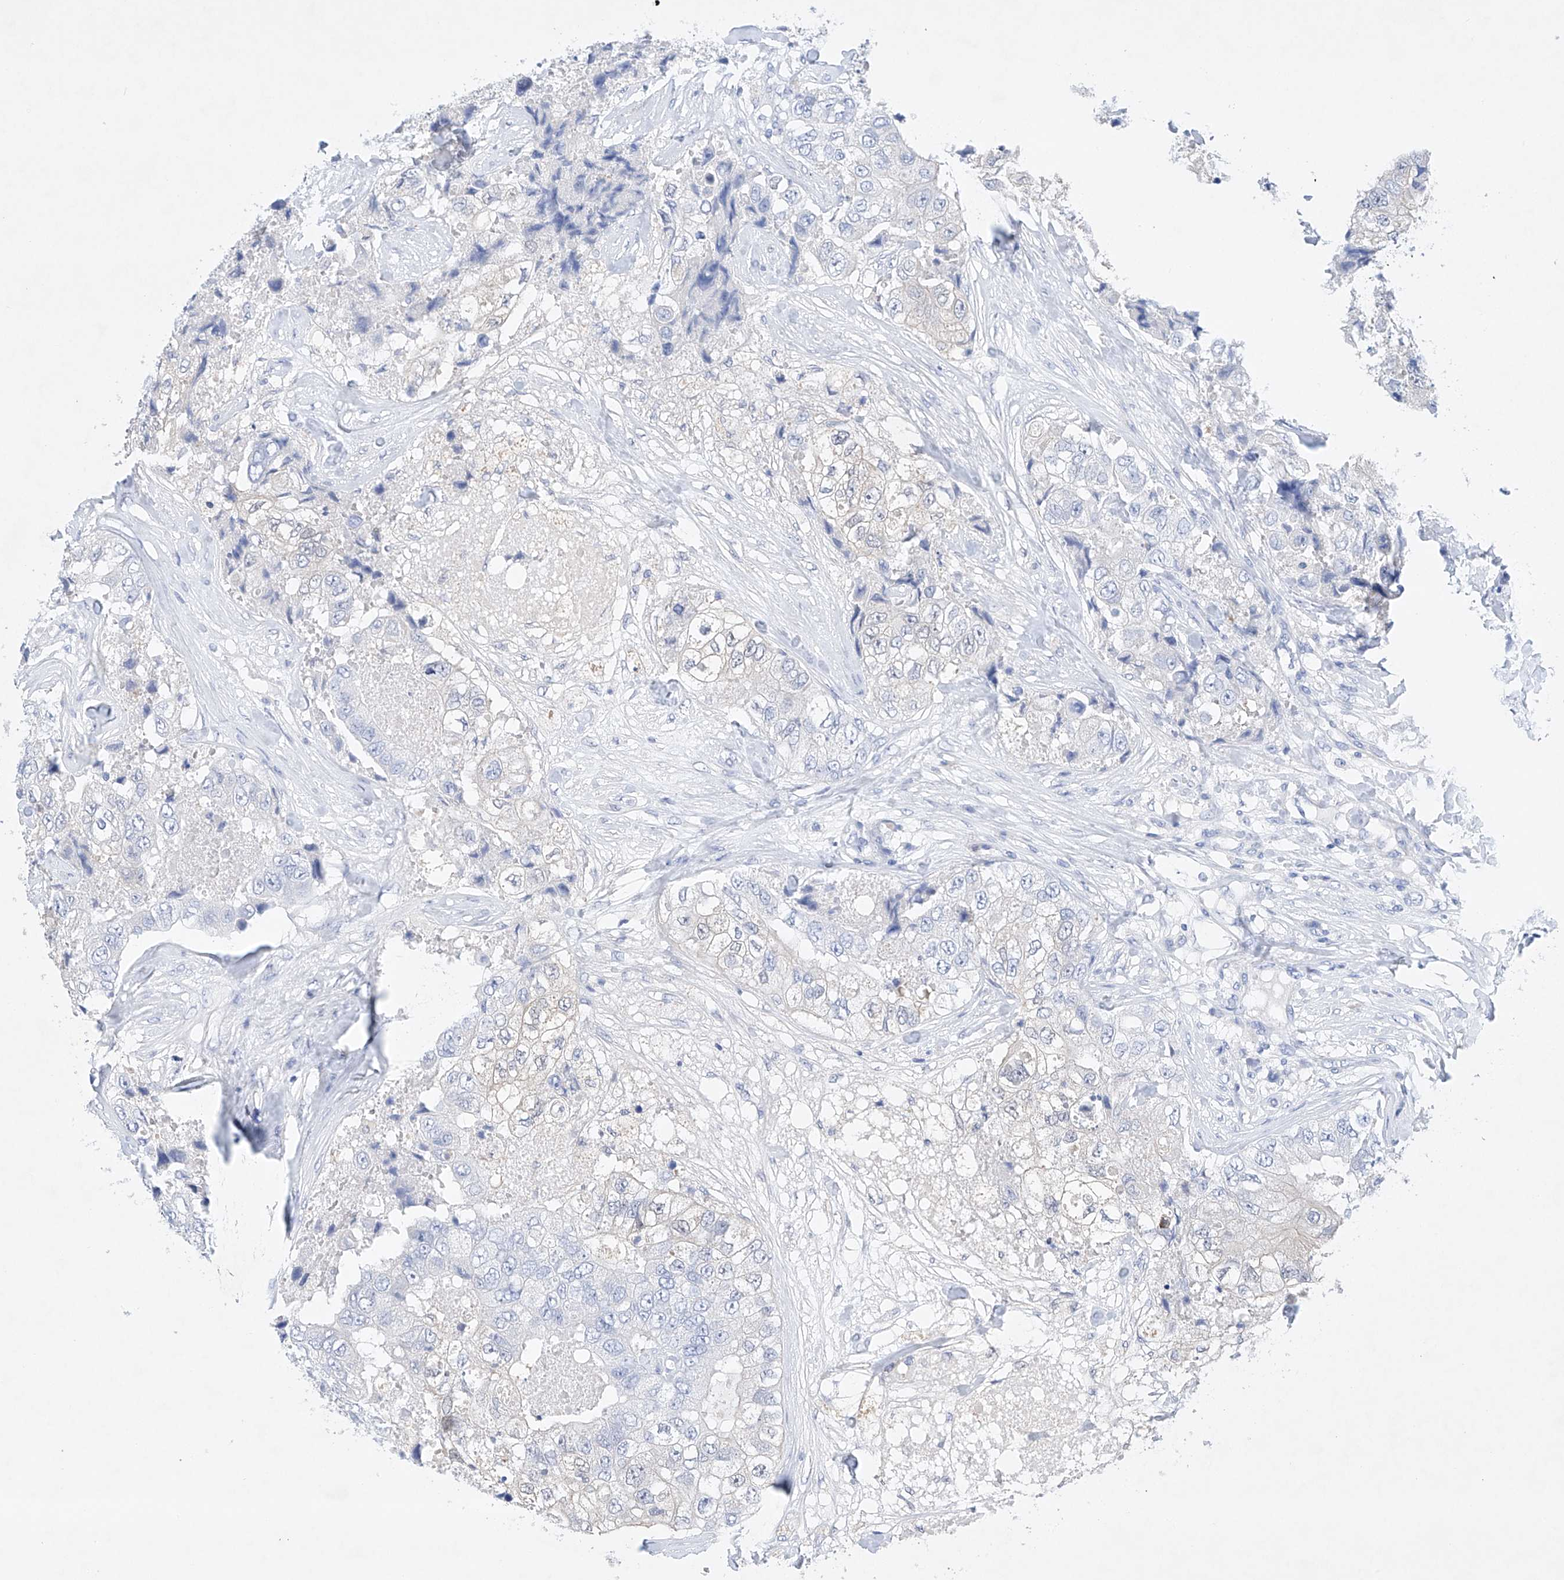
{"staining": {"intensity": "negative", "quantity": "none", "location": "none"}, "tissue": "breast cancer", "cell_type": "Tumor cells", "image_type": "cancer", "snomed": [{"axis": "morphology", "description": "Duct carcinoma"}, {"axis": "topography", "description": "Breast"}], "caption": "The histopathology image reveals no staining of tumor cells in breast invasive ductal carcinoma.", "gene": "LURAP1", "patient": {"sex": "female", "age": 62}}